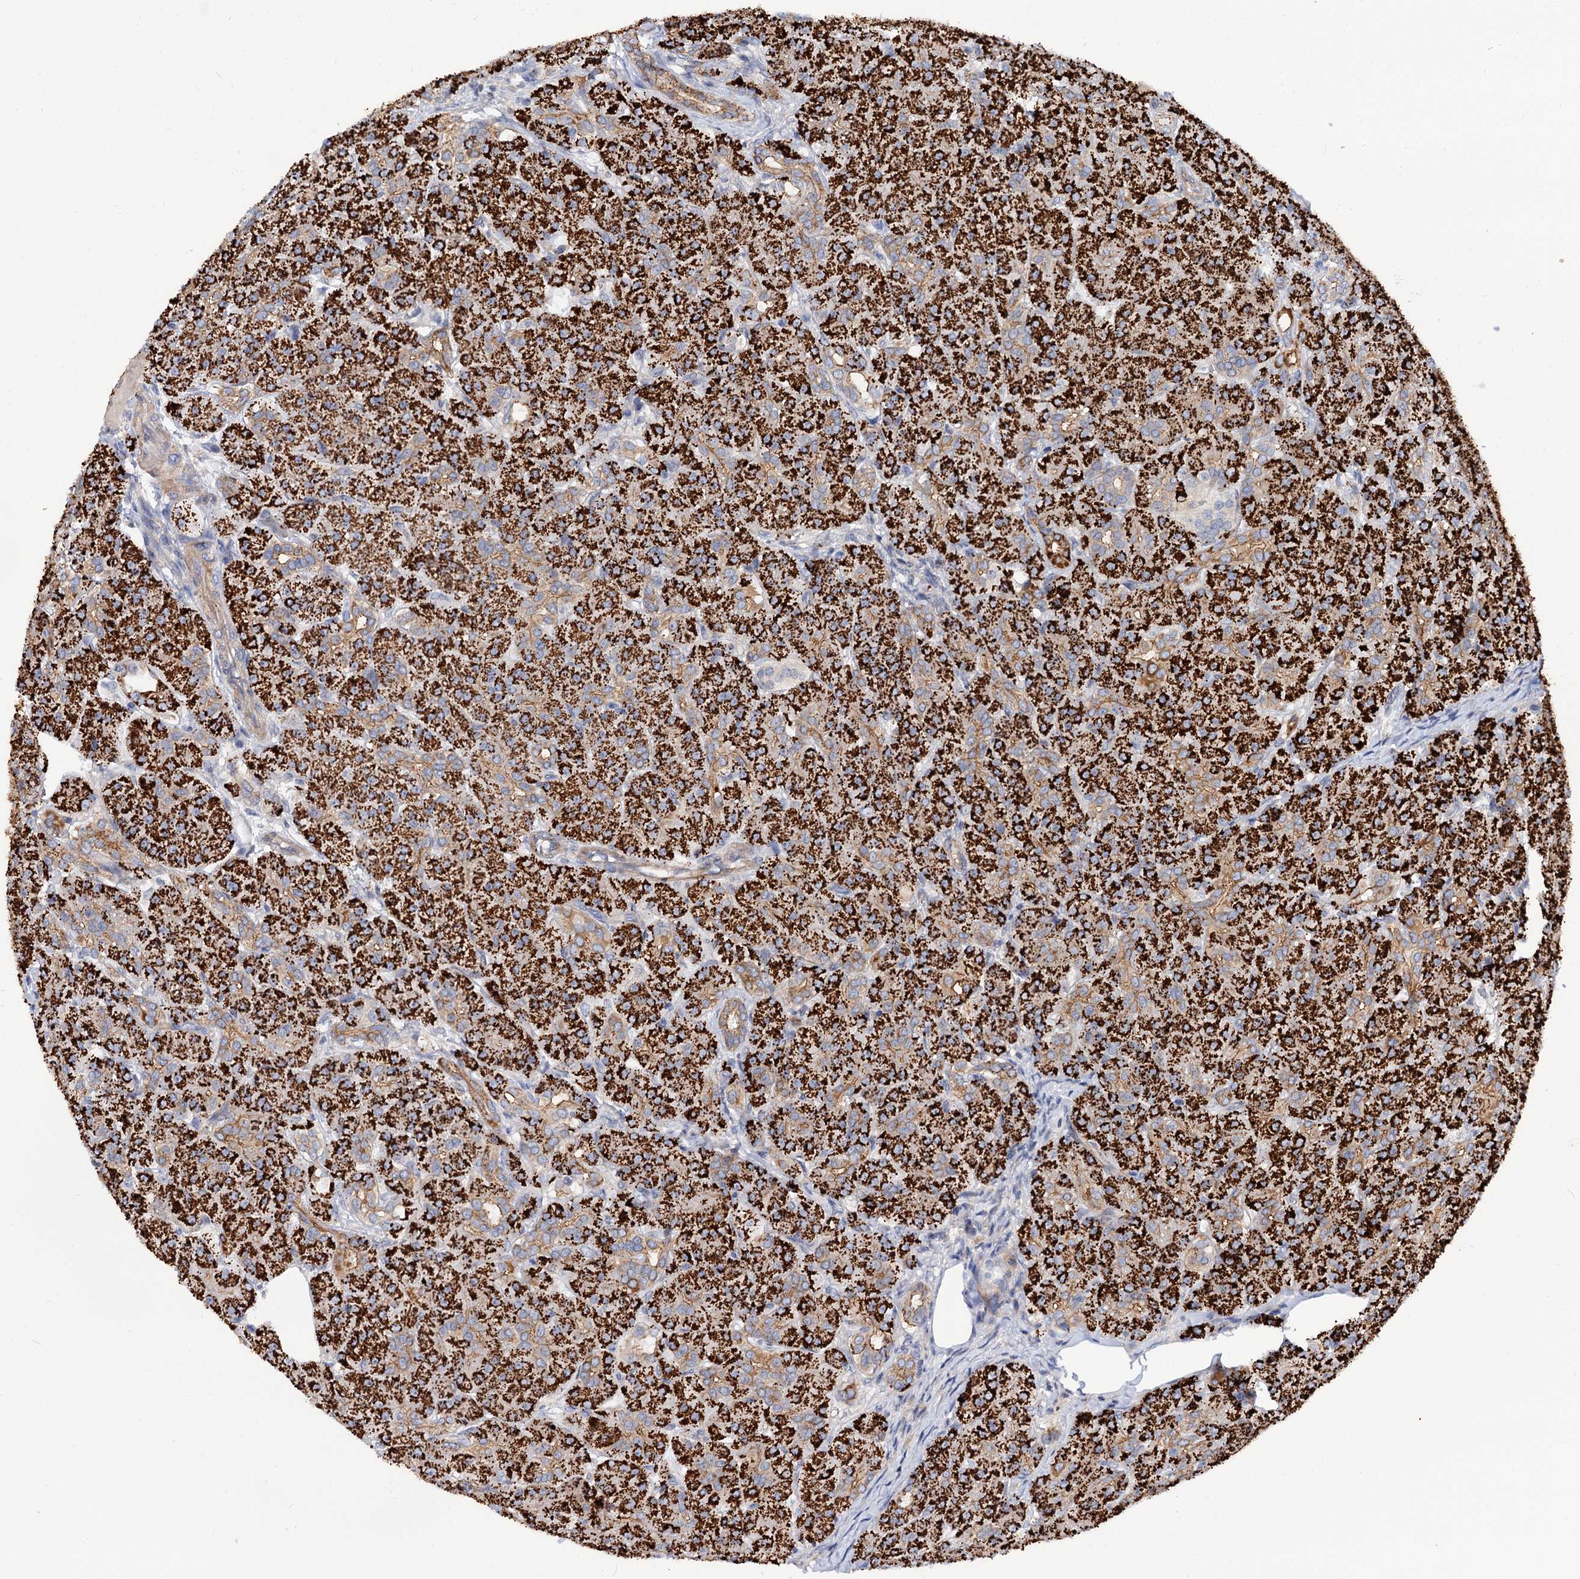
{"staining": {"intensity": "strong", "quantity": ">75%", "location": "cytoplasmic/membranous"}, "tissue": "pancreas", "cell_type": "Exocrine glandular cells", "image_type": "normal", "snomed": [{"axis": "morphology", "description": "Normal tissue, NOS"}, {"axis": "topography", "description": "Pancreas"}], "caption": "Immunohistochemical staining of normal pancreas shows >75% levels of strong cytoplasmic/membranous protein staining in approximately >75% of exocrine glandular cells. (IHC, brightfield microscopy, high magnification).", "gene": "NUDCD2", "patient": {"sex": "male", "age": 63}}